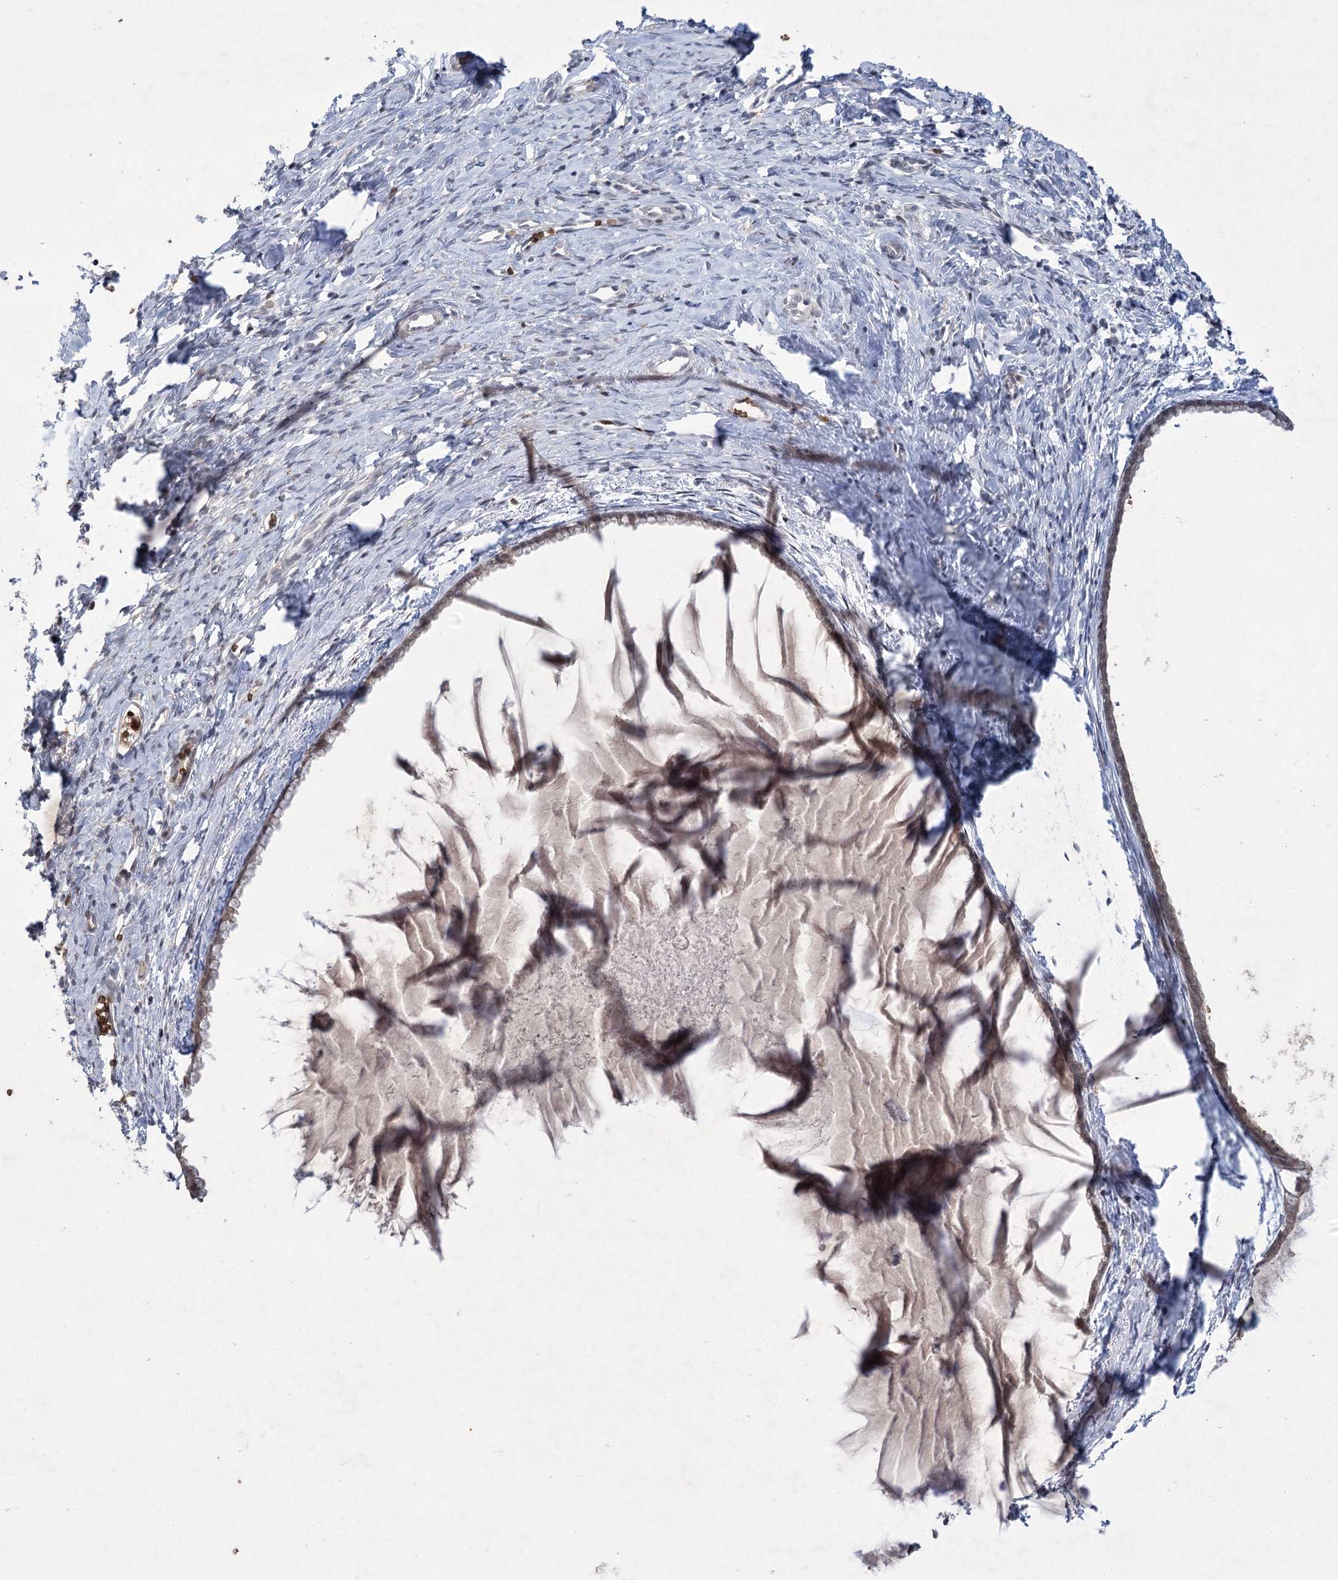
{"staining": {"intensity": "moderate", "quantity": "<25%", "location": "cytoplasmic/membranous"}, "tissue": "cervix", "cell_type": "Glandular cells", "image_type": "normal", "snomed": [{"axis": "morphology", "description": "Normal tissue, NOS"}, {"axis": "topography", "description": "Cervix"}], "caption": "Glandular cells demonstrate low levels of moderate cytoplasmic/membranous positivity in about <25% of cells in unremarkable human cervix.", "gene": "NSMCE4A", "patient": {"sex": "female", "age": 75}}